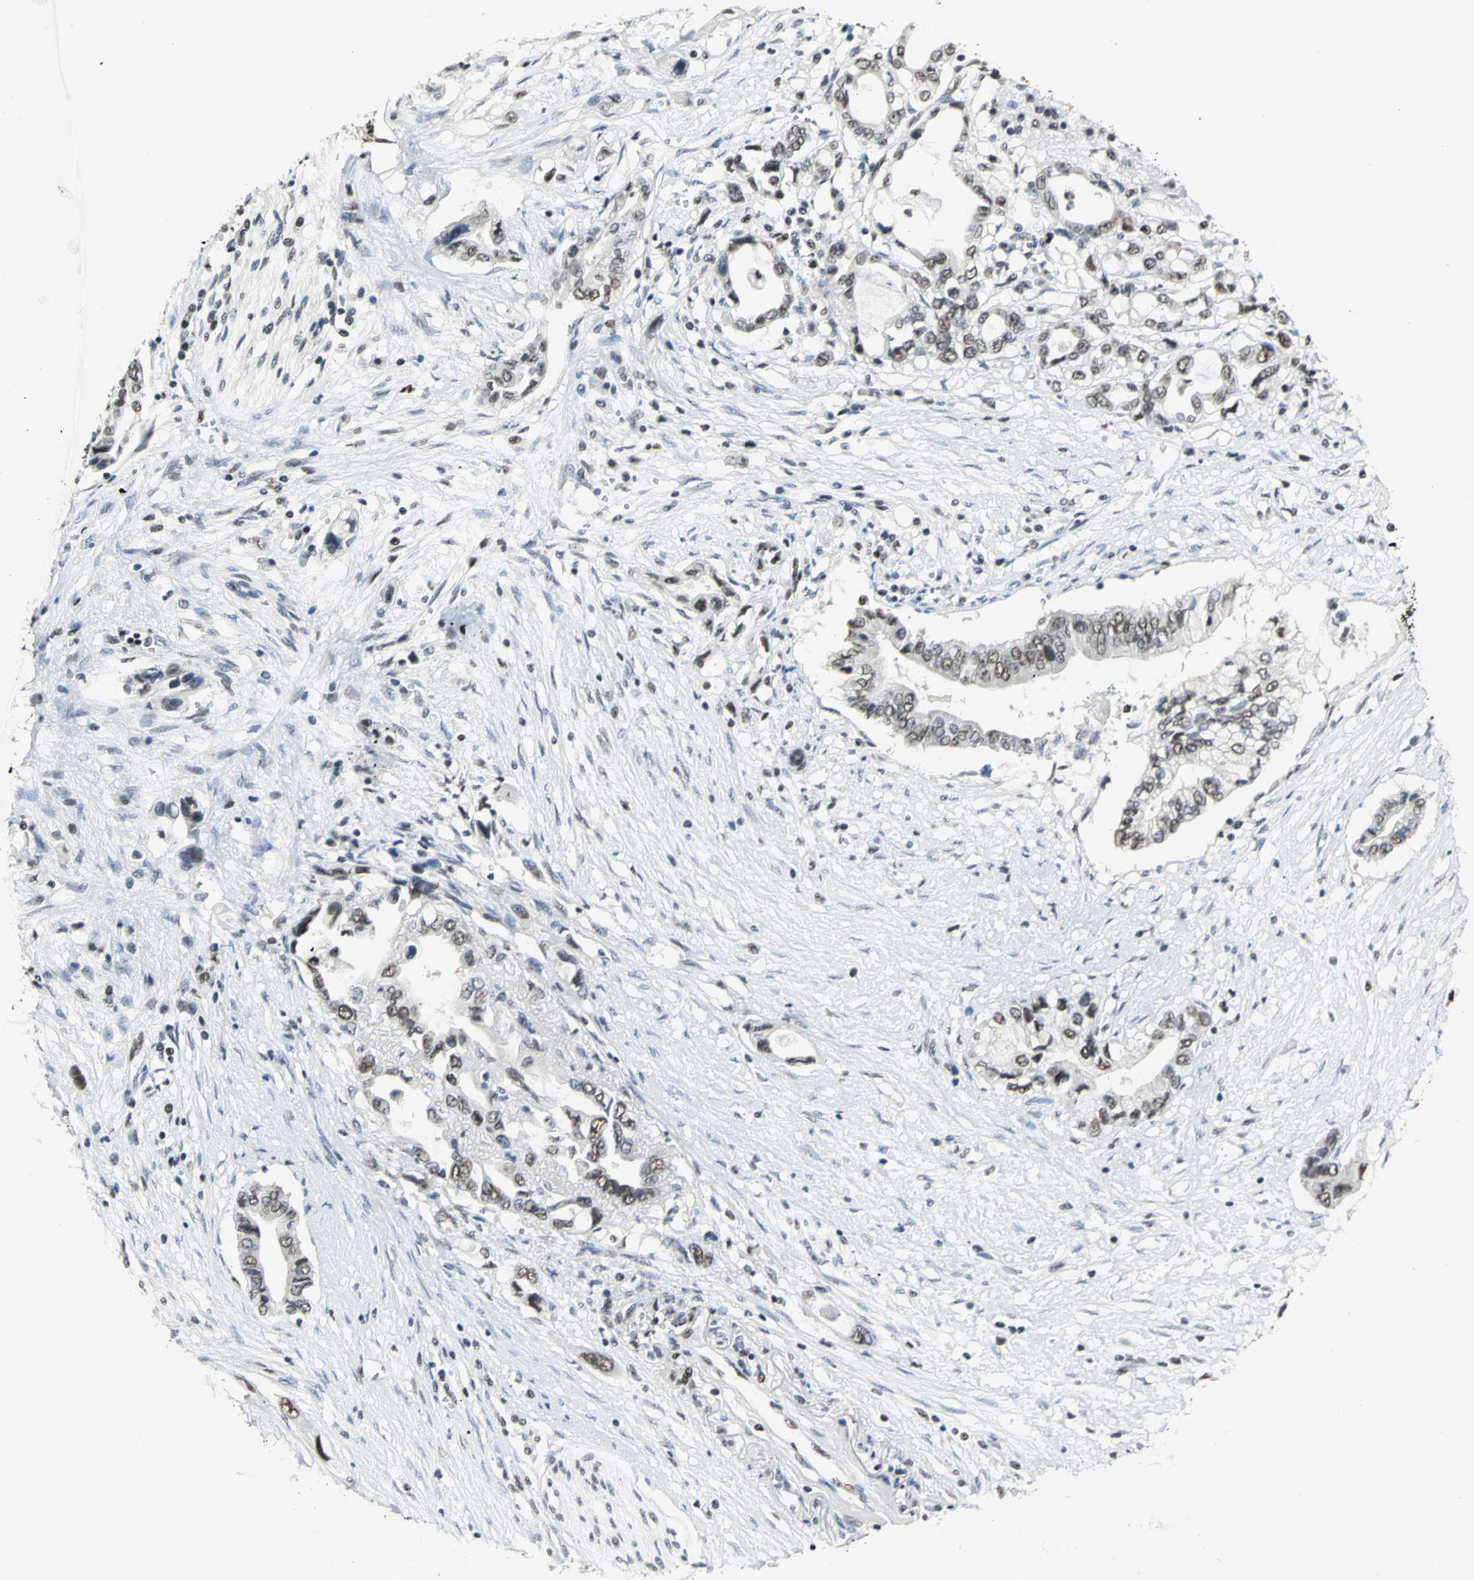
{"staining": {"intensity": "strong", "quantity": ">75%", "location": "nuclear"}, "tissue": "pancreatic cancer", "cell_type": "Tumor cells", "image_type": "cancer", "snomed": [{"axis": "morphology", "description": "Adenocarcinoma, NOS"}, {"axis": "topography", "description": "Pancreas"}], "caption": "A histopathology image of pancreatic cancer (adenocarcinoma) stained for a protein displays strong nuclear brown staining in tumor cells. (DAB (3,3'-diaminobenzidine) IHC with brightfield microscopy, high magnification).", "gene": "CCDC88C", "patient": {"sex": "female", "age": 57}}